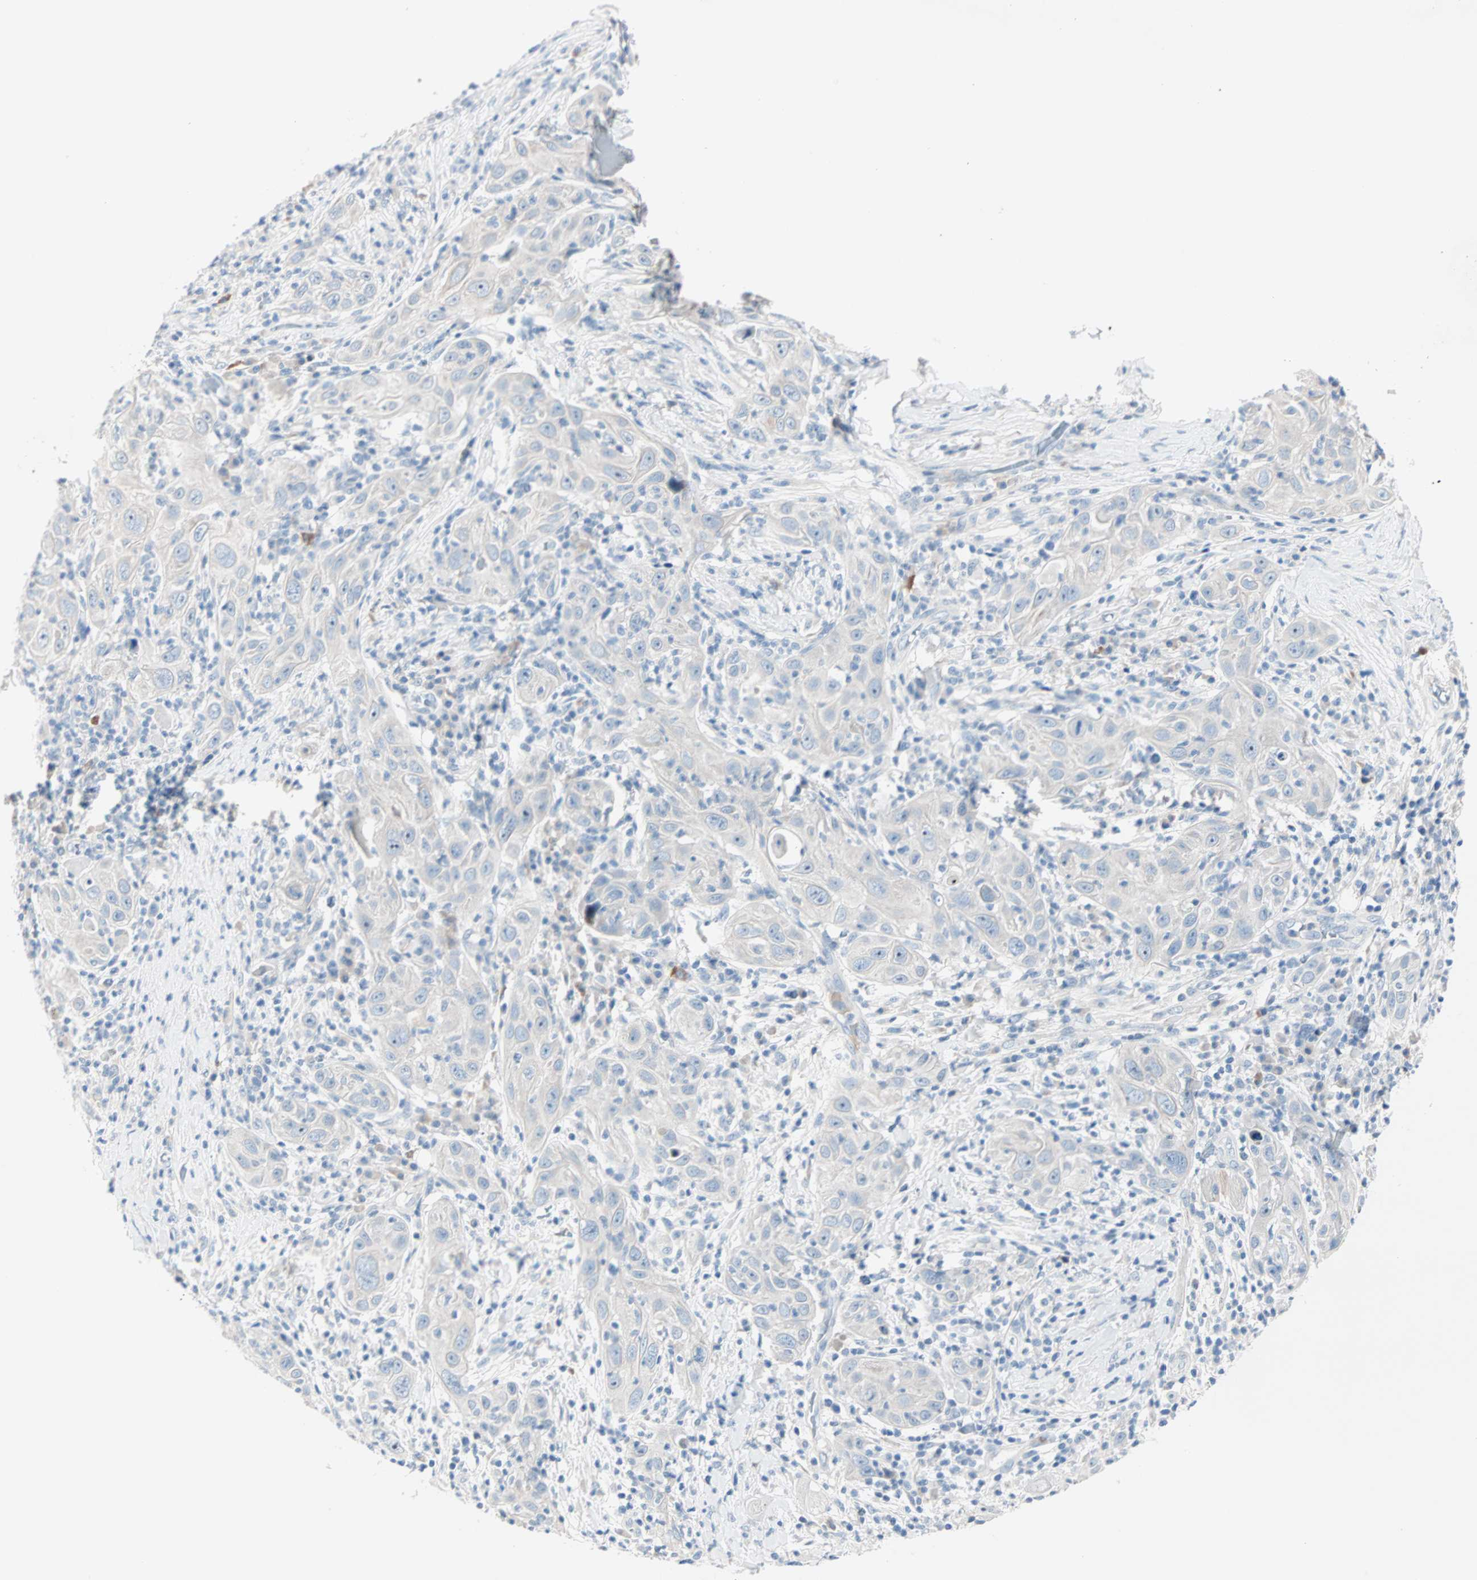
{"staining": {"intensity": "negative", "quantity": "none", "location": "none"}, "tissue": "skin cancer", "cell_type": "Tumor cells", "image_type": "cancer", "snomed": [{"axis": "morphology", "description": "Squamous cell carcinoma, NOS"}, {"axis": "topography", "description": "Skin"}], "caption": "The micrograph shows no significant expression in tumor cells of skin squamous cell carcinoma.", "gene": "NEFH", "patient": {"sex": "female", "age": 88}}